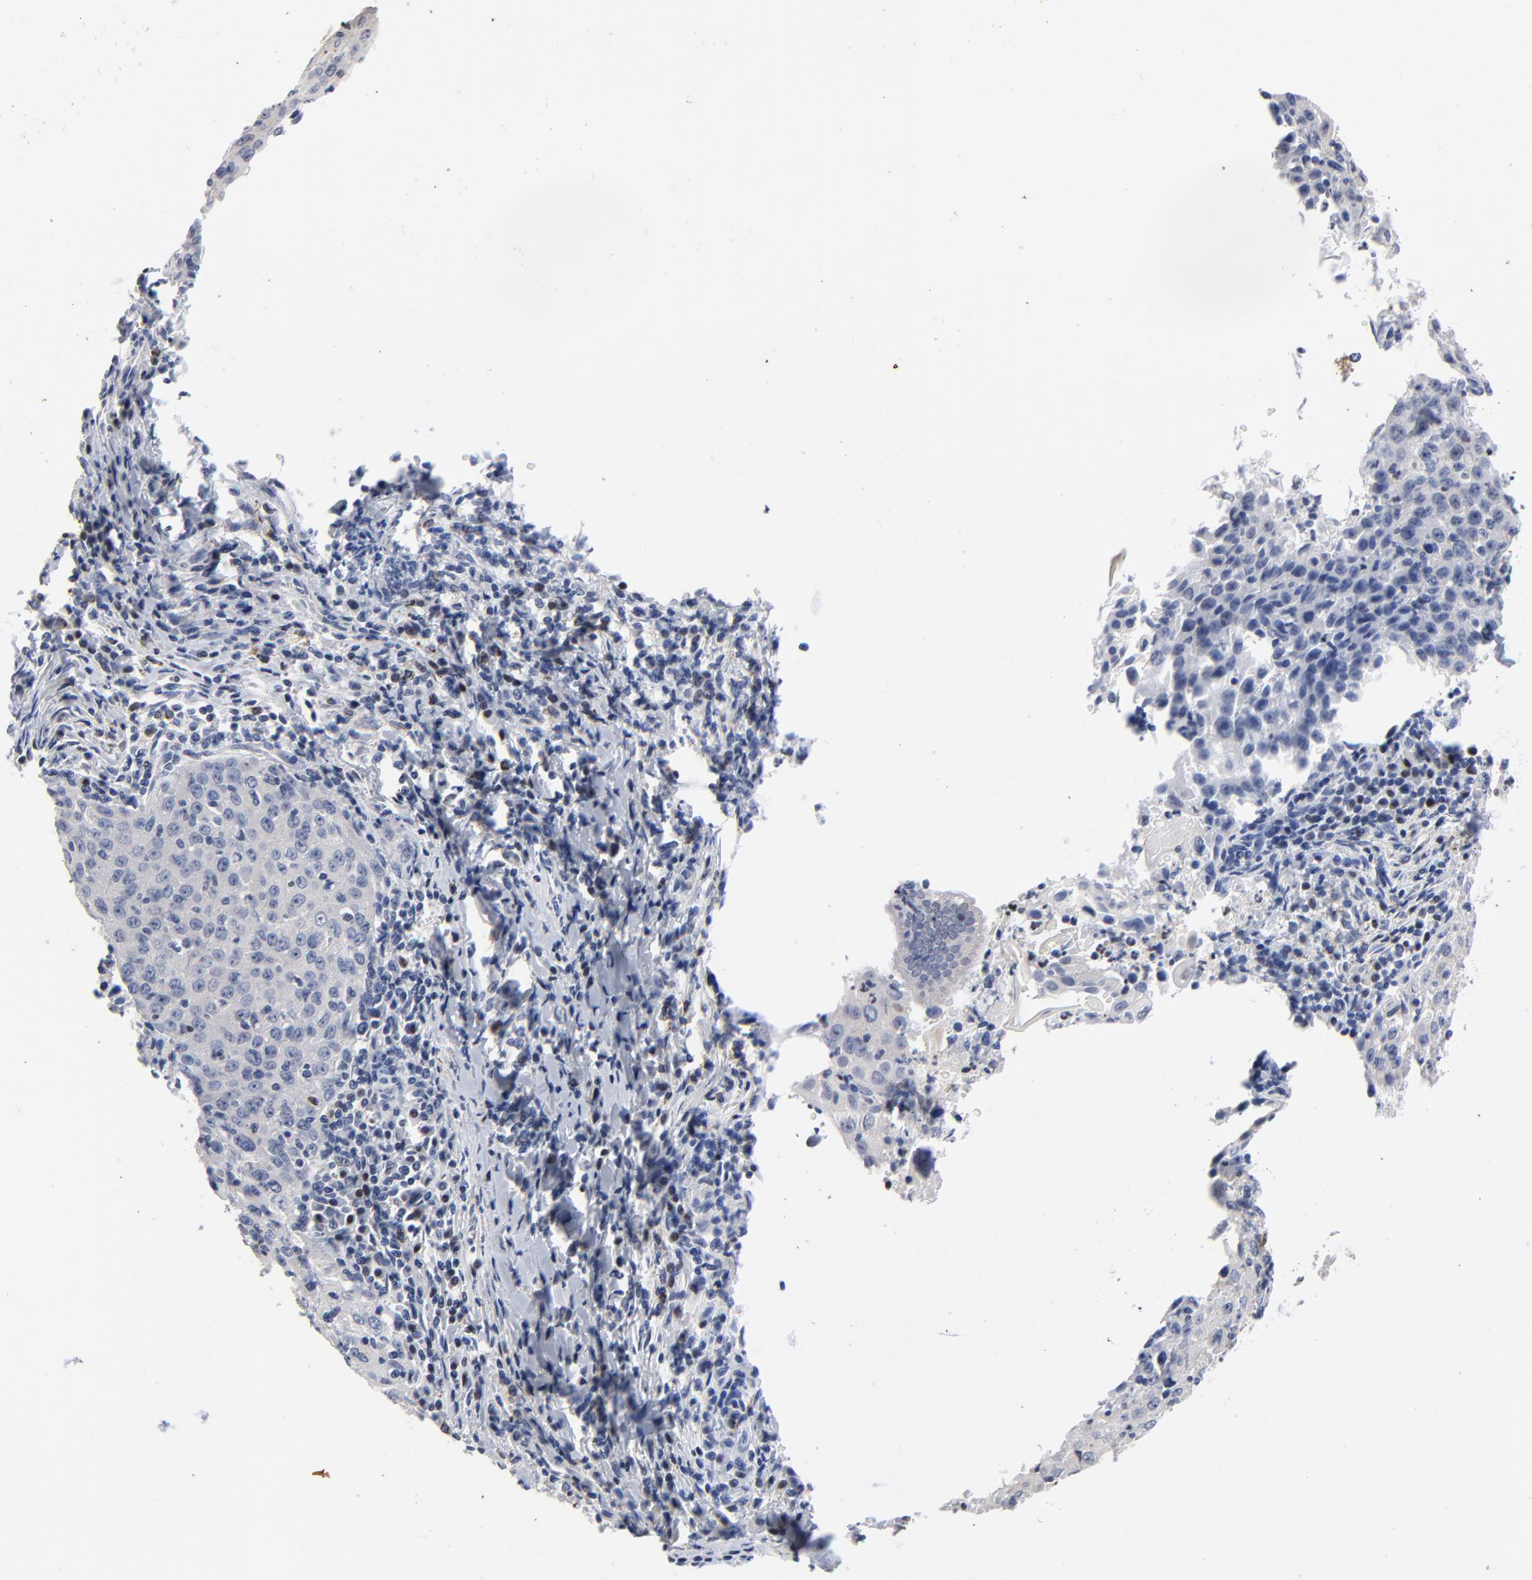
{"staining": {"intensity": "negative", "quantity": "none", "location": "none"}, "tissue": "cervical cancer", "cell_type": "Tumor cells", "image_type": "cancer", "snomed": [{"axis": "morphology", "description": "Squamous cell carcinoma, NOS"}, {"axis": "topography", "description": "Cervix"}], "caption": "This is a image of immunohistochemistry staining of cervical squamous cell carcinoma, which shows no staining in tumor cells.", "gene": "AADAC", "patient": {"sex": "female", "age": 27}}